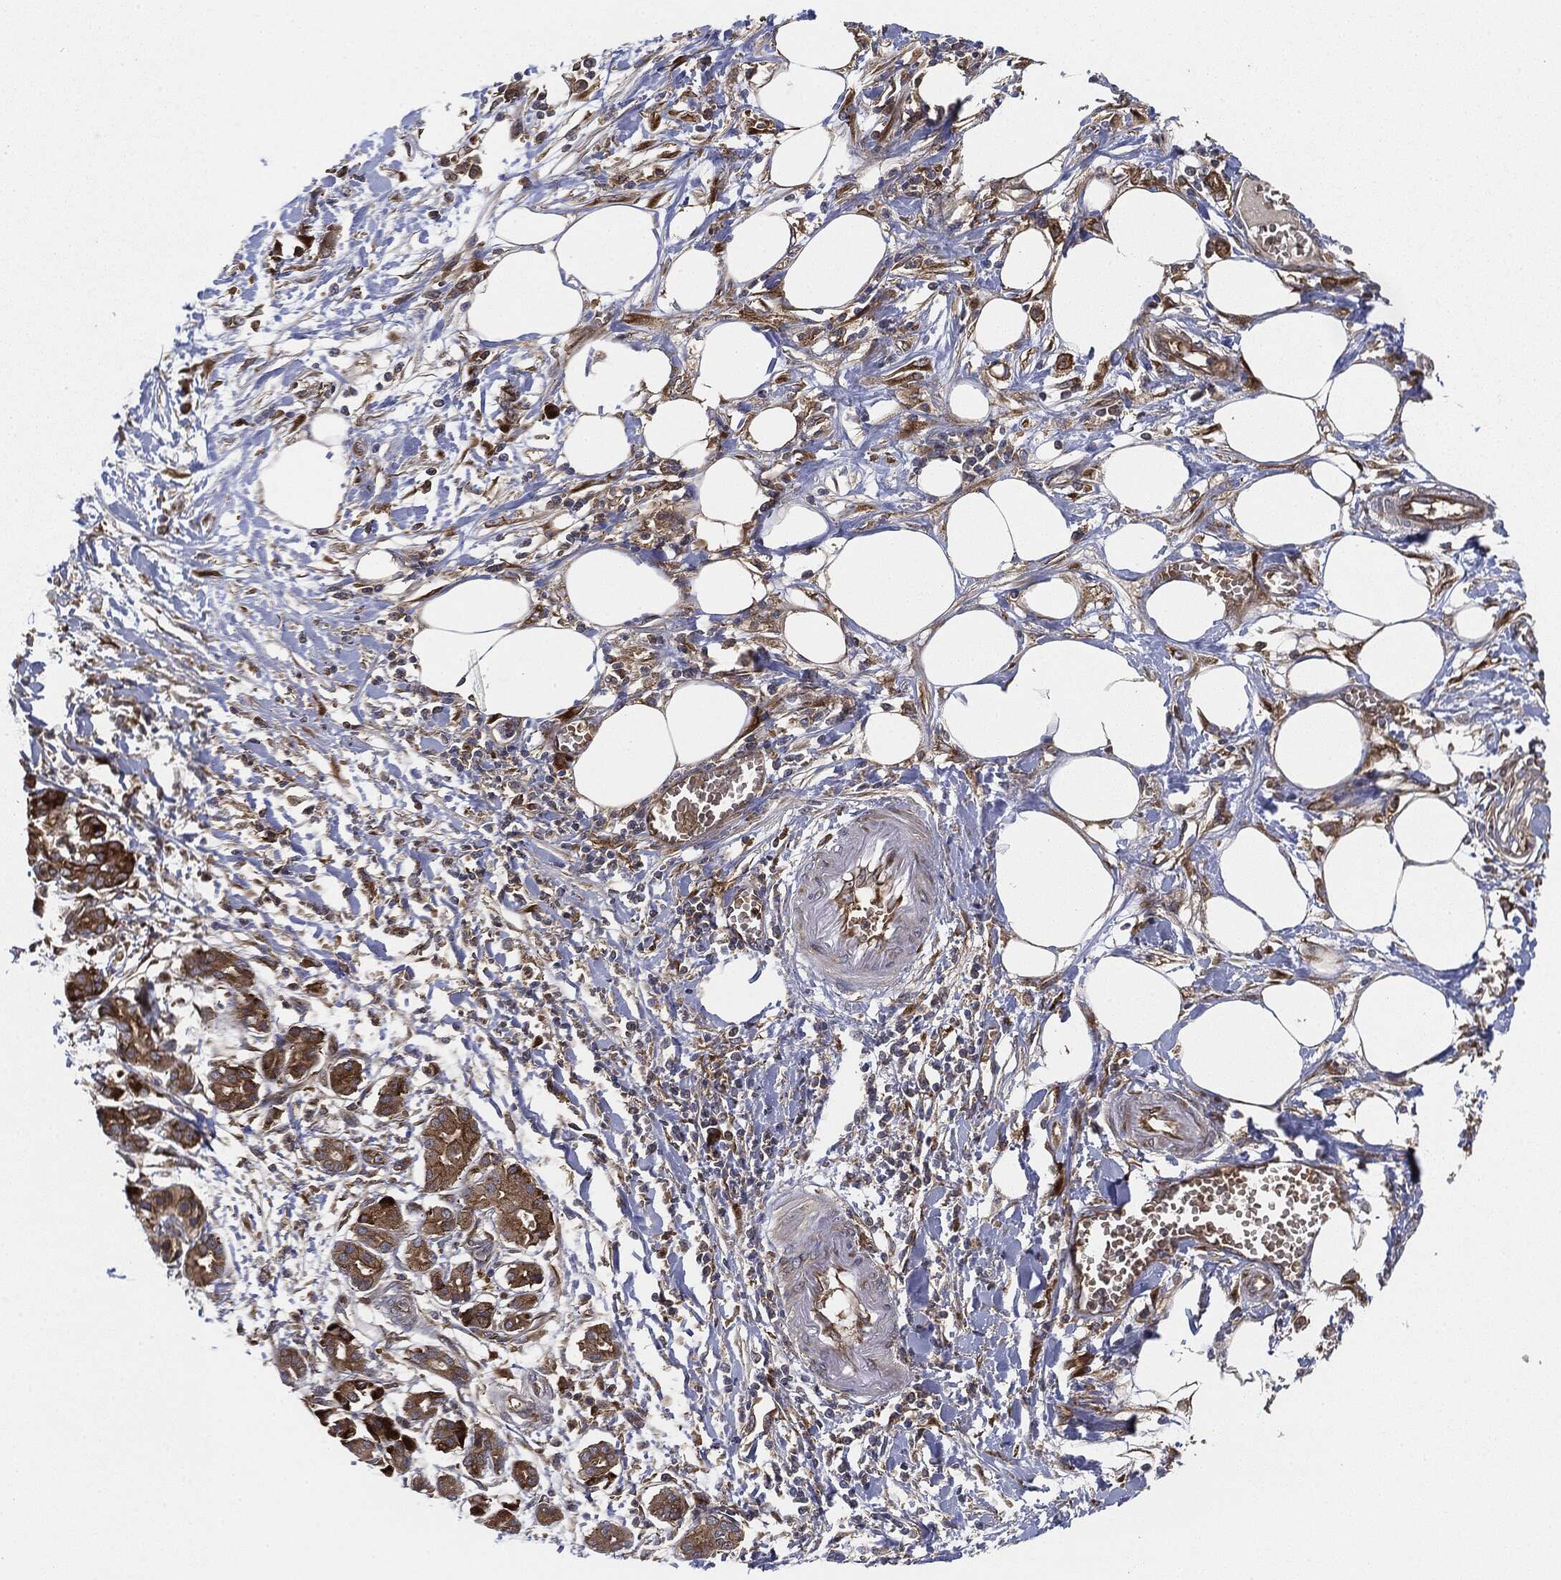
{"staining": {"intensity": "strong", "quantity": ">75%", "location": "cytoplasmic/membranous"}, "tissue": "pancreatic cancer", "cell_type": "Tumor cells", "image_type": "cancer", "snomed": [{"axis": "morphology", "description": "Adenocarcinoma, NOS"}, {"axis": "topography", "description": "Pancreas"}], "caption": "Immunohistochemistry (IHC) histopathology image of neoplastic tissue: pancreatic cancer stained using IHC demonstrates high levels of strong protein expression localized specifically in the cytoplasmic/membranous of tumor cells, appearing as a cytoplasmic/membranous brown color.", "gene": "EIF2AK2", "patient": {"sex": "male", "age": 72}}